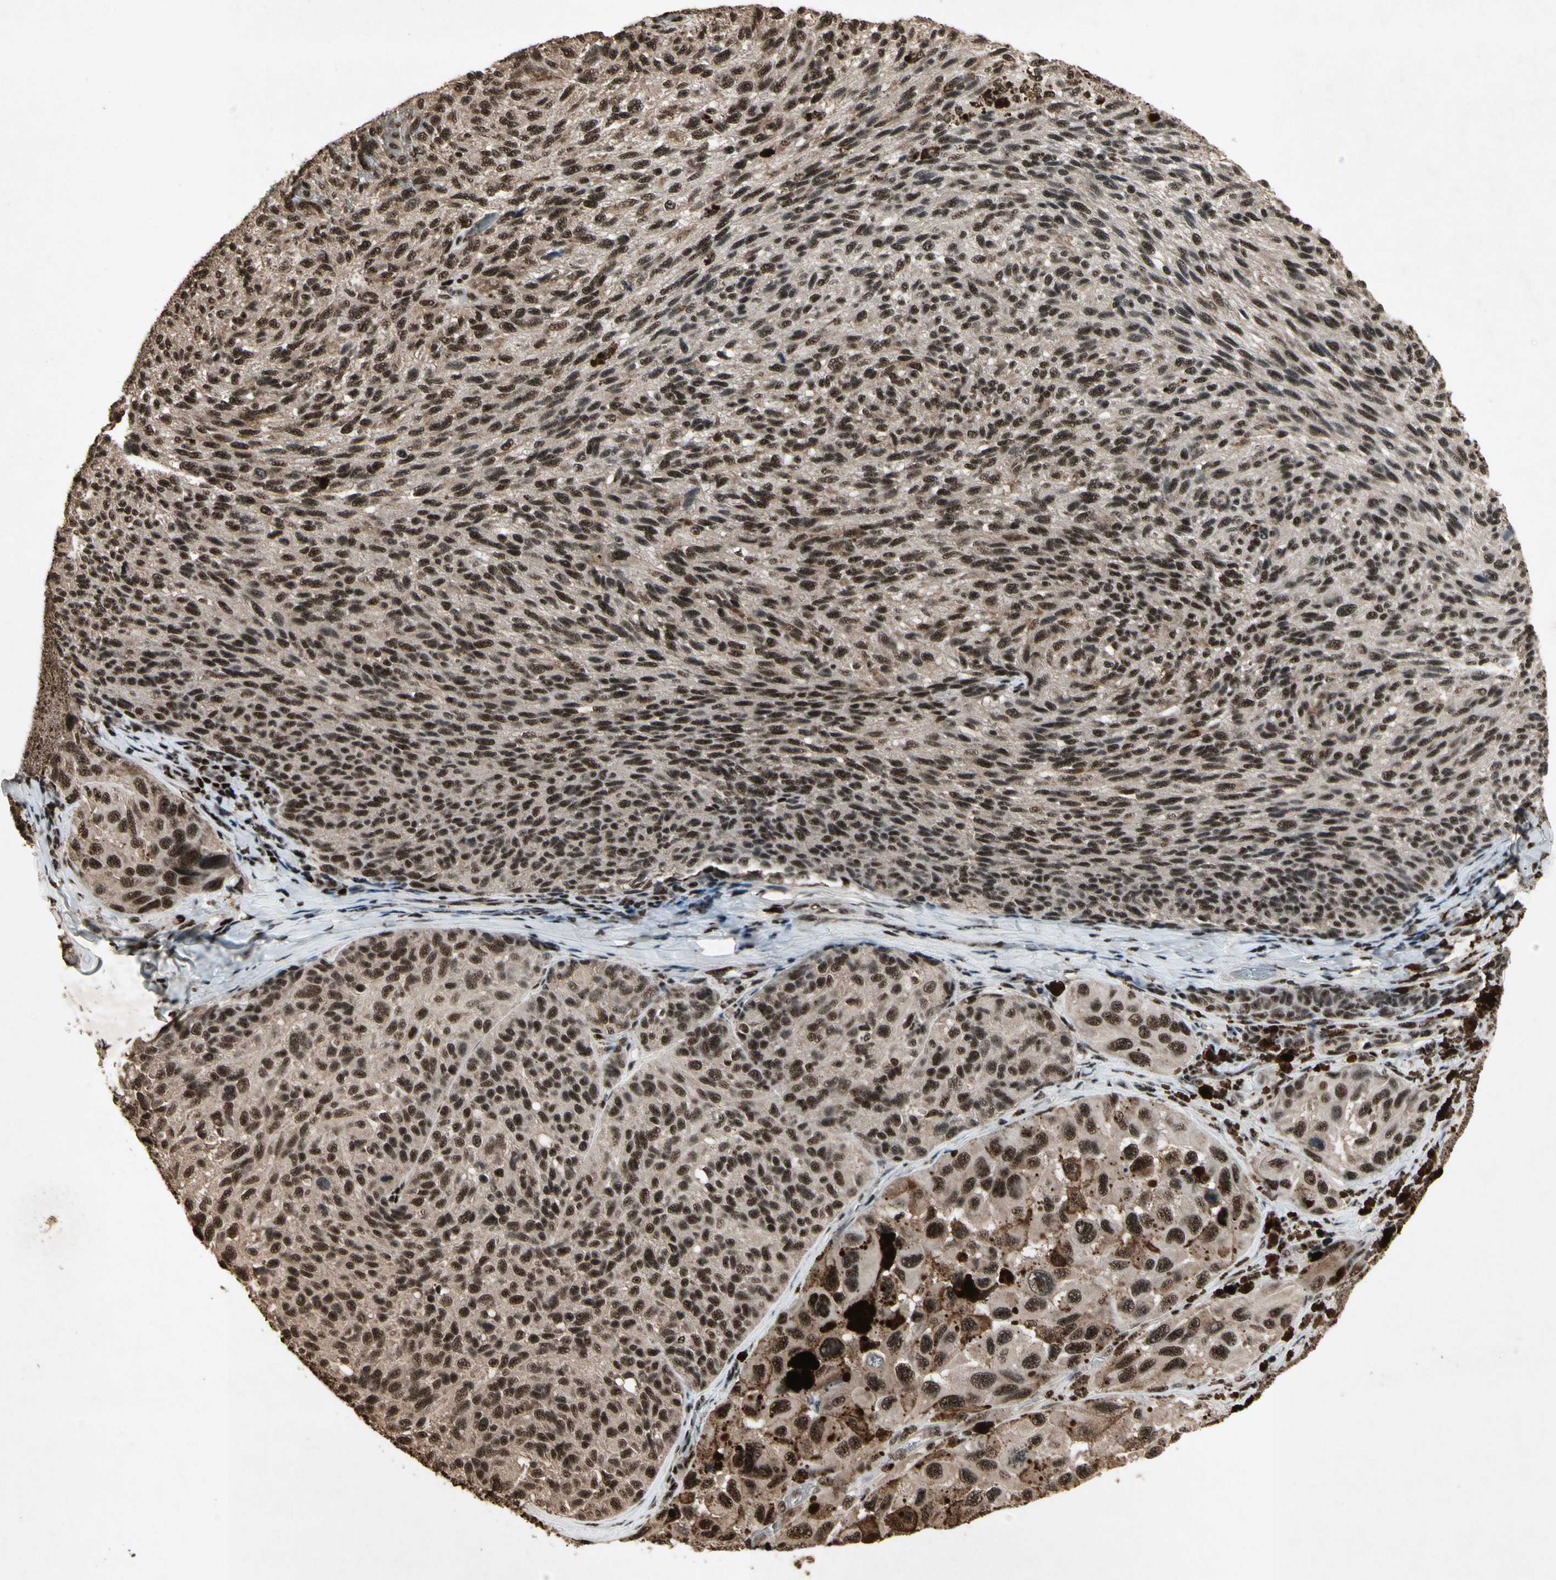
{"staining": {"intensity": "strong", "quantity": ">75%", "location": "cytoplasmic/membranous,nuclear"}, "tissue": "melanoma", "cell_type": "Tumor cells", "image_type": "cancer", "snomed": [{"axis": "morphology", "description": "Malignant melanoma, NOS"}, {"axis": "topography", "description": "Skin"}], "caption": "Brown immunohistochemical staining in human melanoma reveals strong cytoplasmic/membranous and nuclear staining in about >75% of tumor cells.", "gene": "TBX2", "patient": {"sex": "female", "age": 73}}